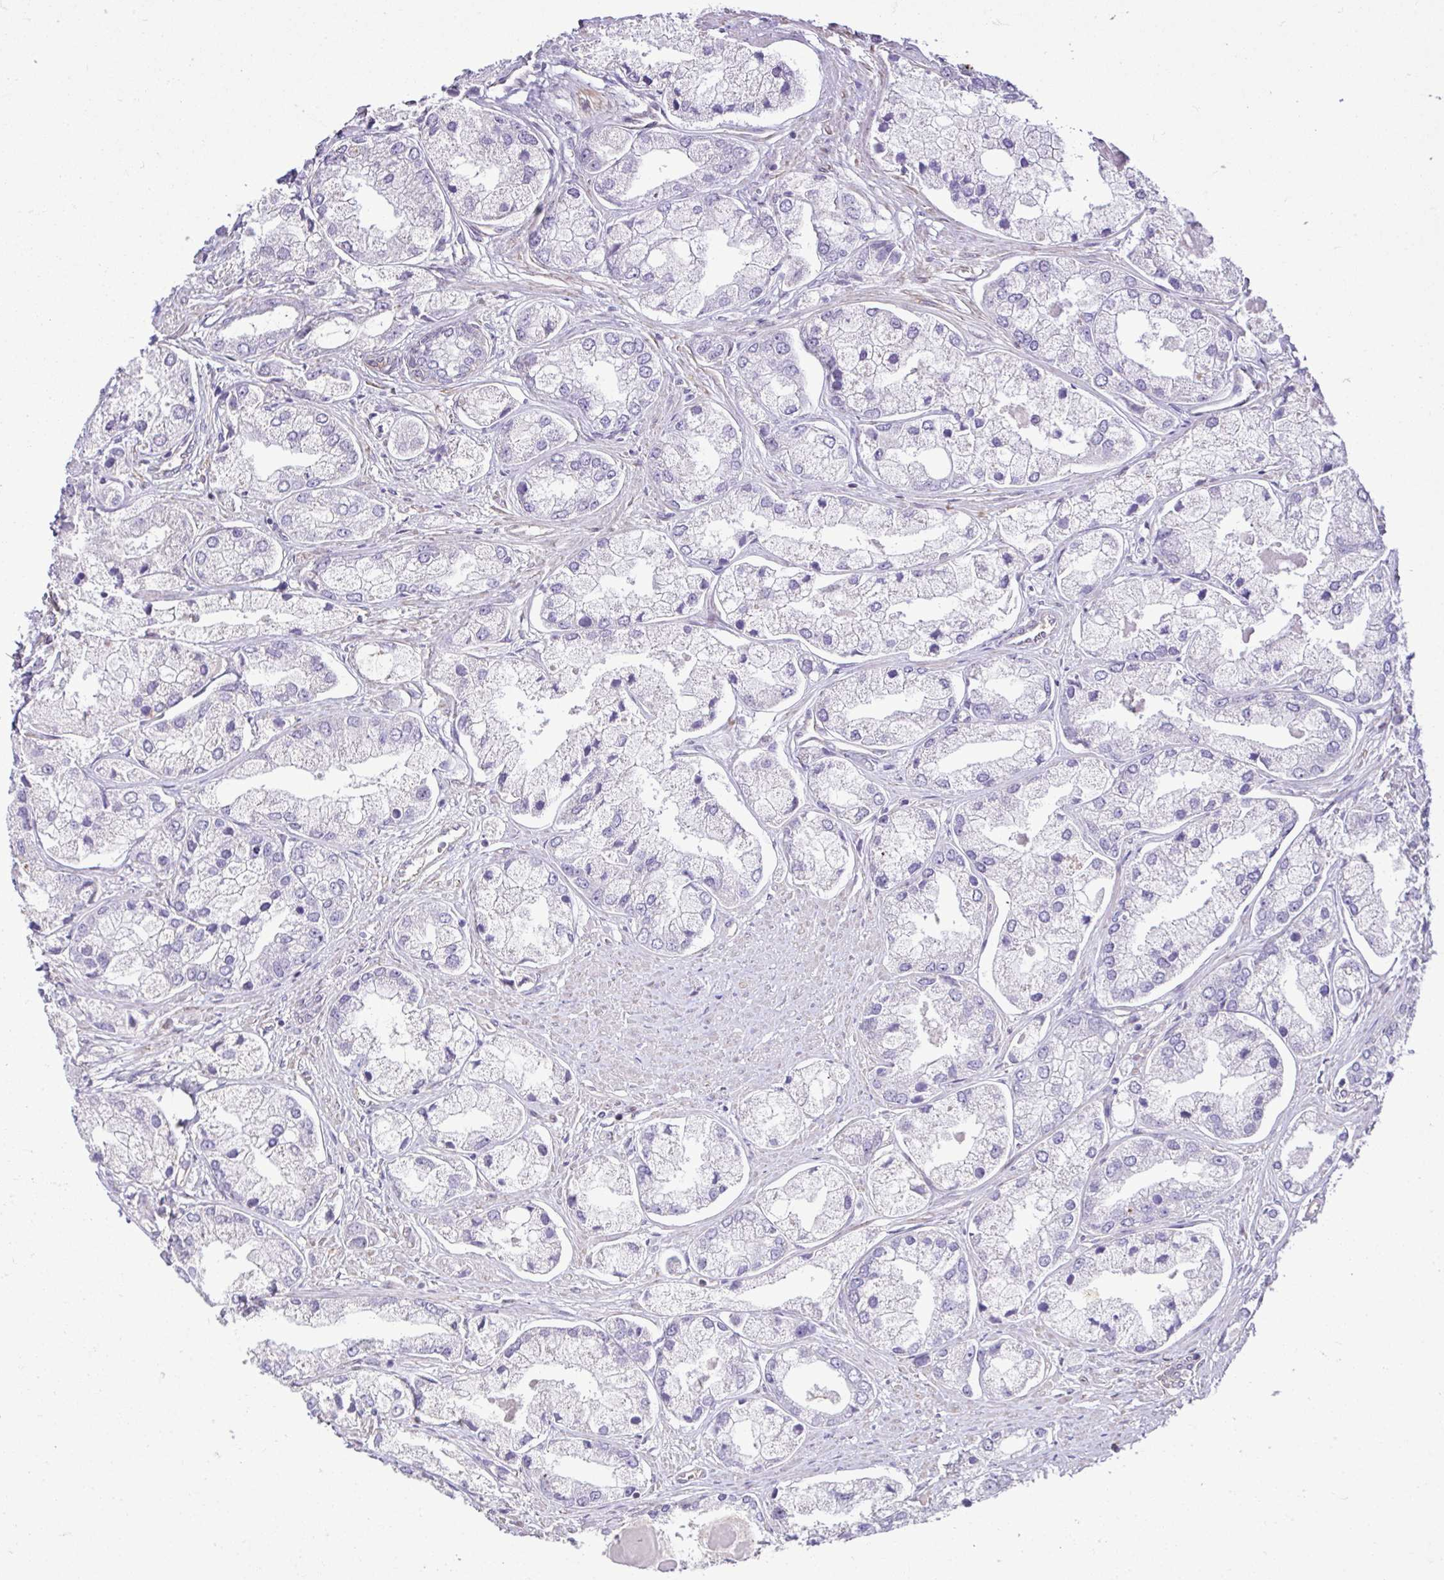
{"staining": {"intensity": "negative", "quantity": "none", "location": "none"}, "tissue": "prostate cancer", "cell_type": "Tumor cells", "image_type": "cancer", "snomed": [{"axis": "morphology", "description": "Adenocarcinoma, Low grade"}, {"axis": "topography", "description": "Prostate"}], "caption": "An image of human adenocarcinoma (low-grade) (prostate) is negative for staining in tumor cells. The staining was performed using DAB (3,3'-diaminobenzidine) to visualize the protein expression in brown, while the nuclei were stained in blue with hematoxylin (Magnification: 20x).", "gene": "MYL10", "patient": {"sex": "male", "age": 69}}